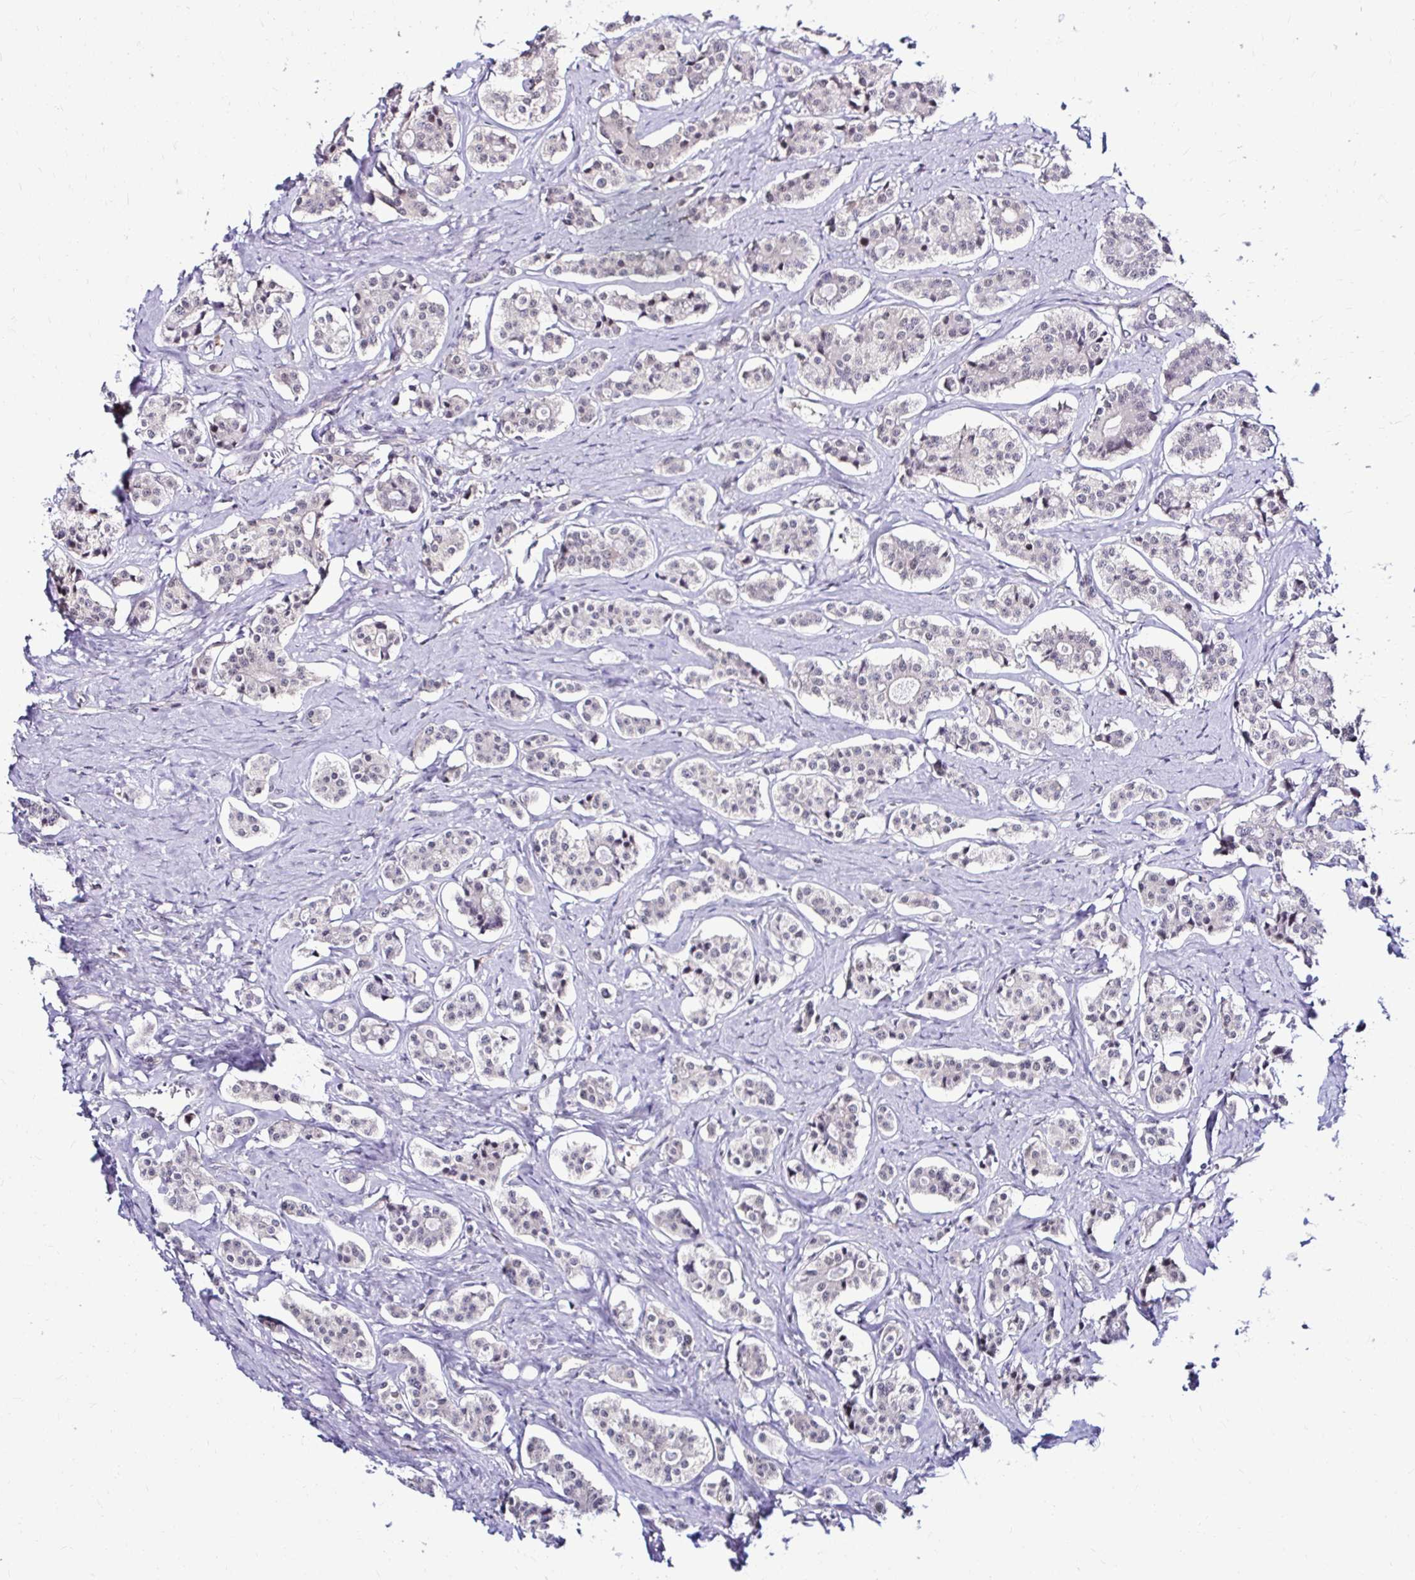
{"staining": {"intensity": "negative", "quantity": "none", "location": "none"}, "tissue": "carcinoid", "cell_type": "Tumor cells", "image_type": "cancer", "snomed": [{"axis": "morphology", "description": "Carcinoid, malignant, NOS"}, {"axis": "topography", "description": "Small intestine"}], "caption": "This is an immunohistochemistry photomicrograph of malignant carcinoid. There is no expression in tumor cells.", "gene": "PSMD3", "patient": {"sex": "male", "age": 63}}